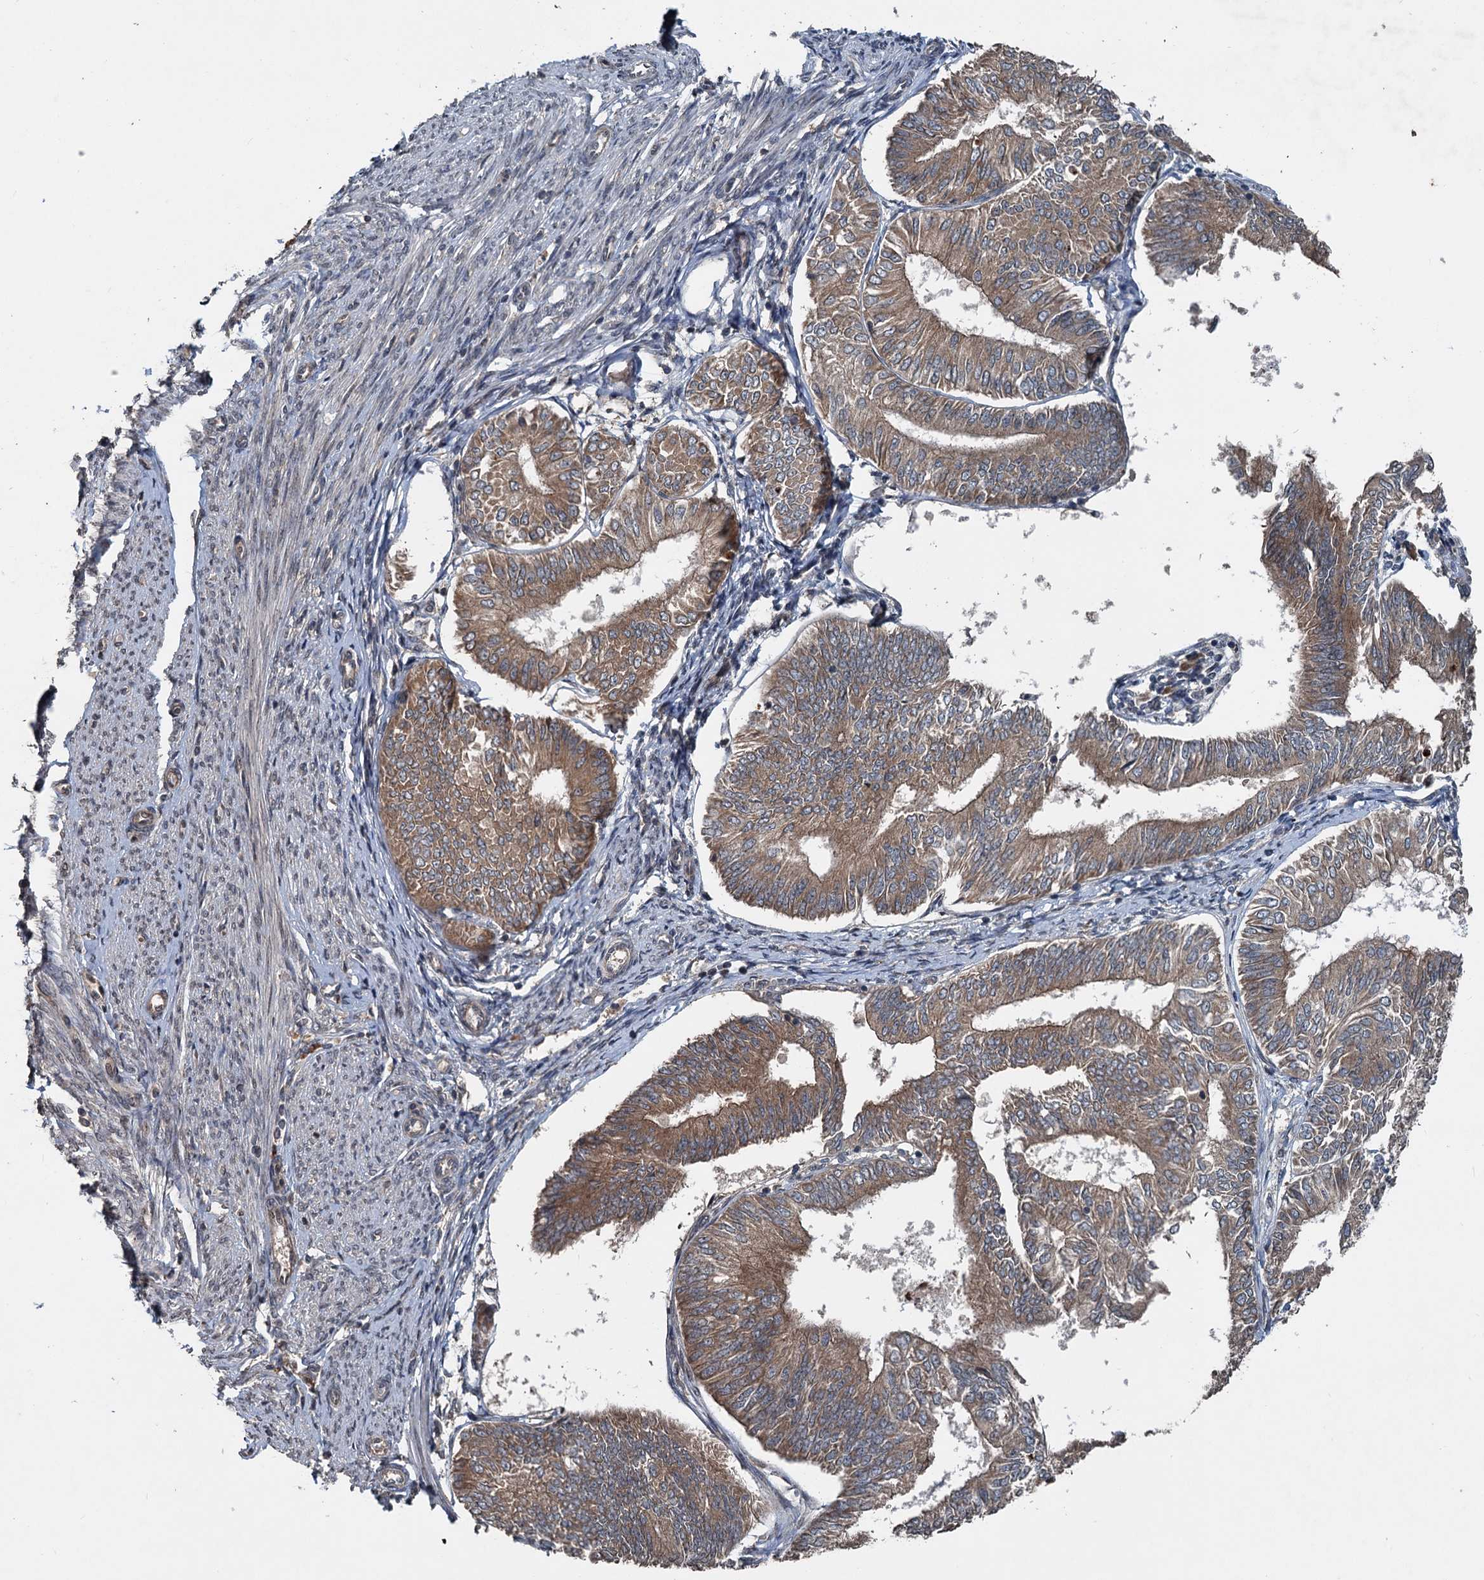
{"staining": {"intensity": "moderate", "quantity": ">75%", "location": "cytoplasmic/membranous"}, "tissue": "endometrial cancer", "cell_type": "Tumor cells", "image_type": "cancer", "snomed": [{"axis": "morphology", "description": "Adenocarcinoma, NOS"}, {"axis": "topography", "description": "Endometrium"}], "caption": "A brown stain highlights moderate cytoplasmic/membranous staining of a protein in human adenocarcinoma (endometrial) tumor cells.", "gene": "N4BP2L2", "patient": {"sex": "female", "age": 58}}